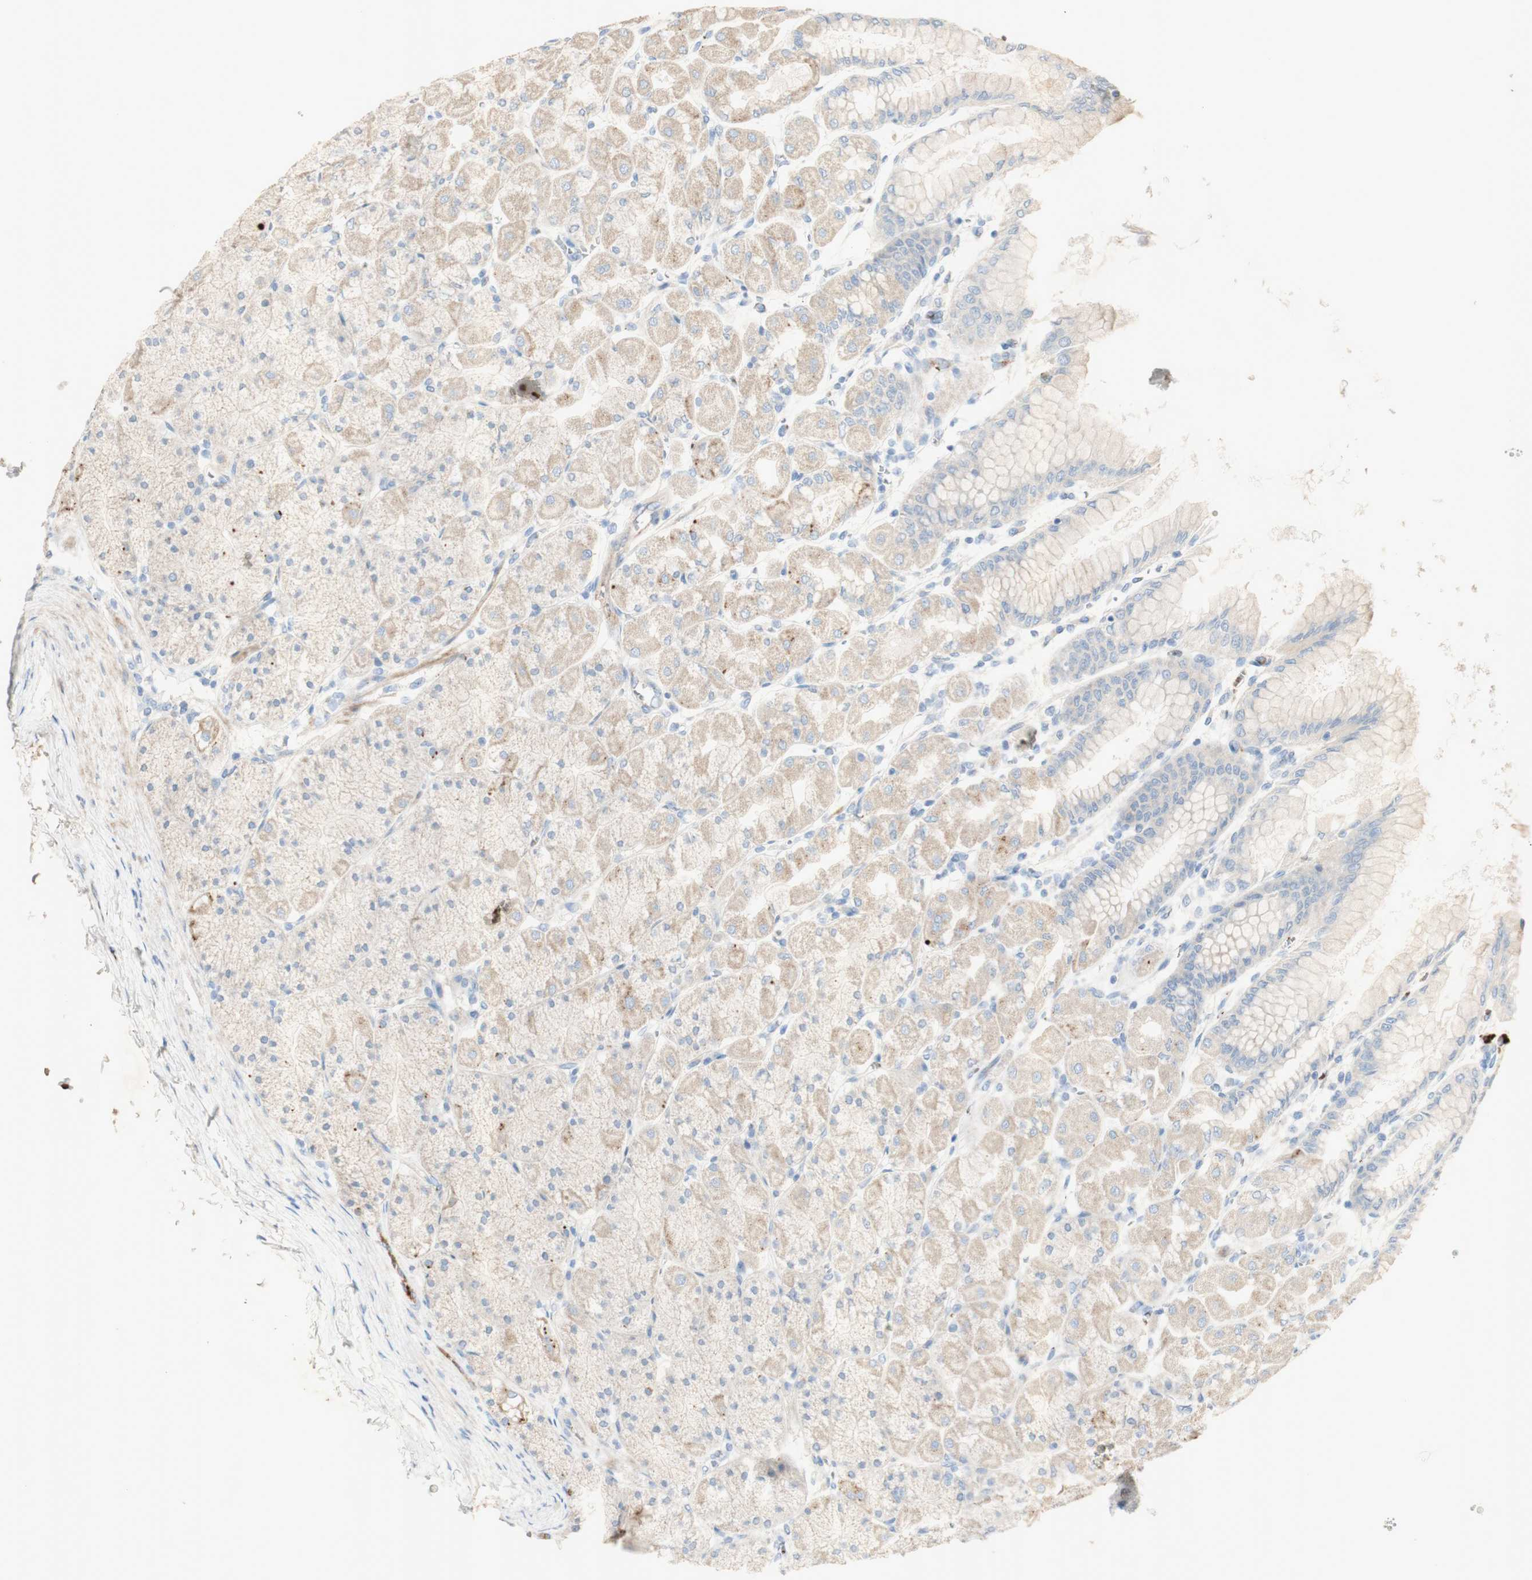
{"staining": {"intensity": "weak", "quantity": ">75%", "location": "cytoplasmic/membranous"}, "tissue": "stomach", "cell_type": "Glandular cells", "image_type": "normal", "snomed": [{"axis": "morphology", "description": "Normal tissue, NOS"}, {"axis": "topography", "description": "Stomach, upper"}], "caption": "IHC (DAB (3,3'-diaminobenzidine)) staining of unremarkable human stomach displays weak cytoplasmic/membranous protein expression in about >75% of glandular cells.", "gene": "GAN", "patient": {"sex": "female", "age": 56}}